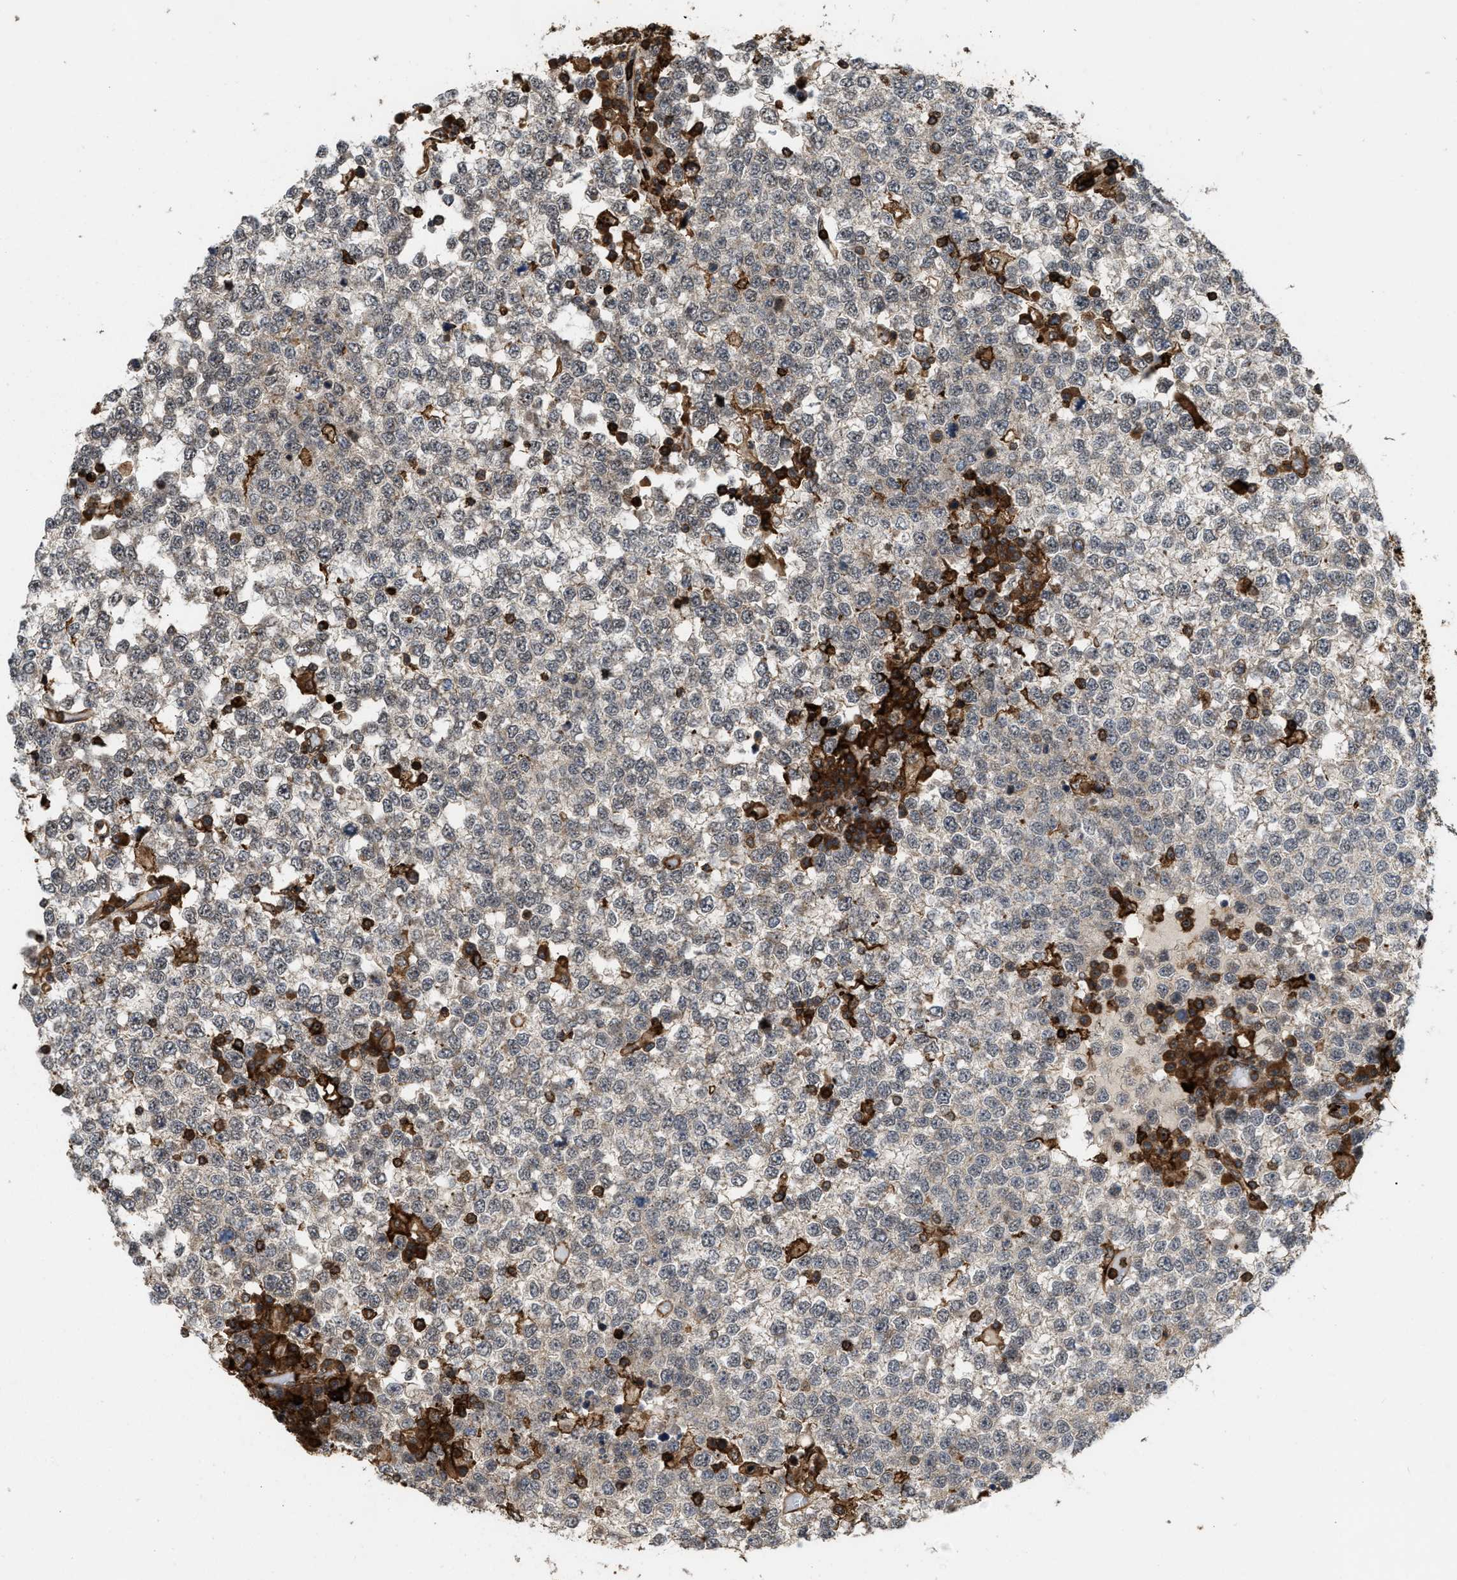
{"staining": {"intensity": "negative", "quantity": "none", "location": "none"}, "tissue": "testis cancer", "cell_type": "Tumor cells", "image_type": "cancer", "snomed": [{"axis": "morphology", "description": "Seminoma, NOS"}, {"axis": "topography", "description": "Testis"}], "caption": "There is no significant expression in tumor cells of testis cancer (seminoma).", "gene": "IQCE", "patient": {"sex": "male", "age": 65}}